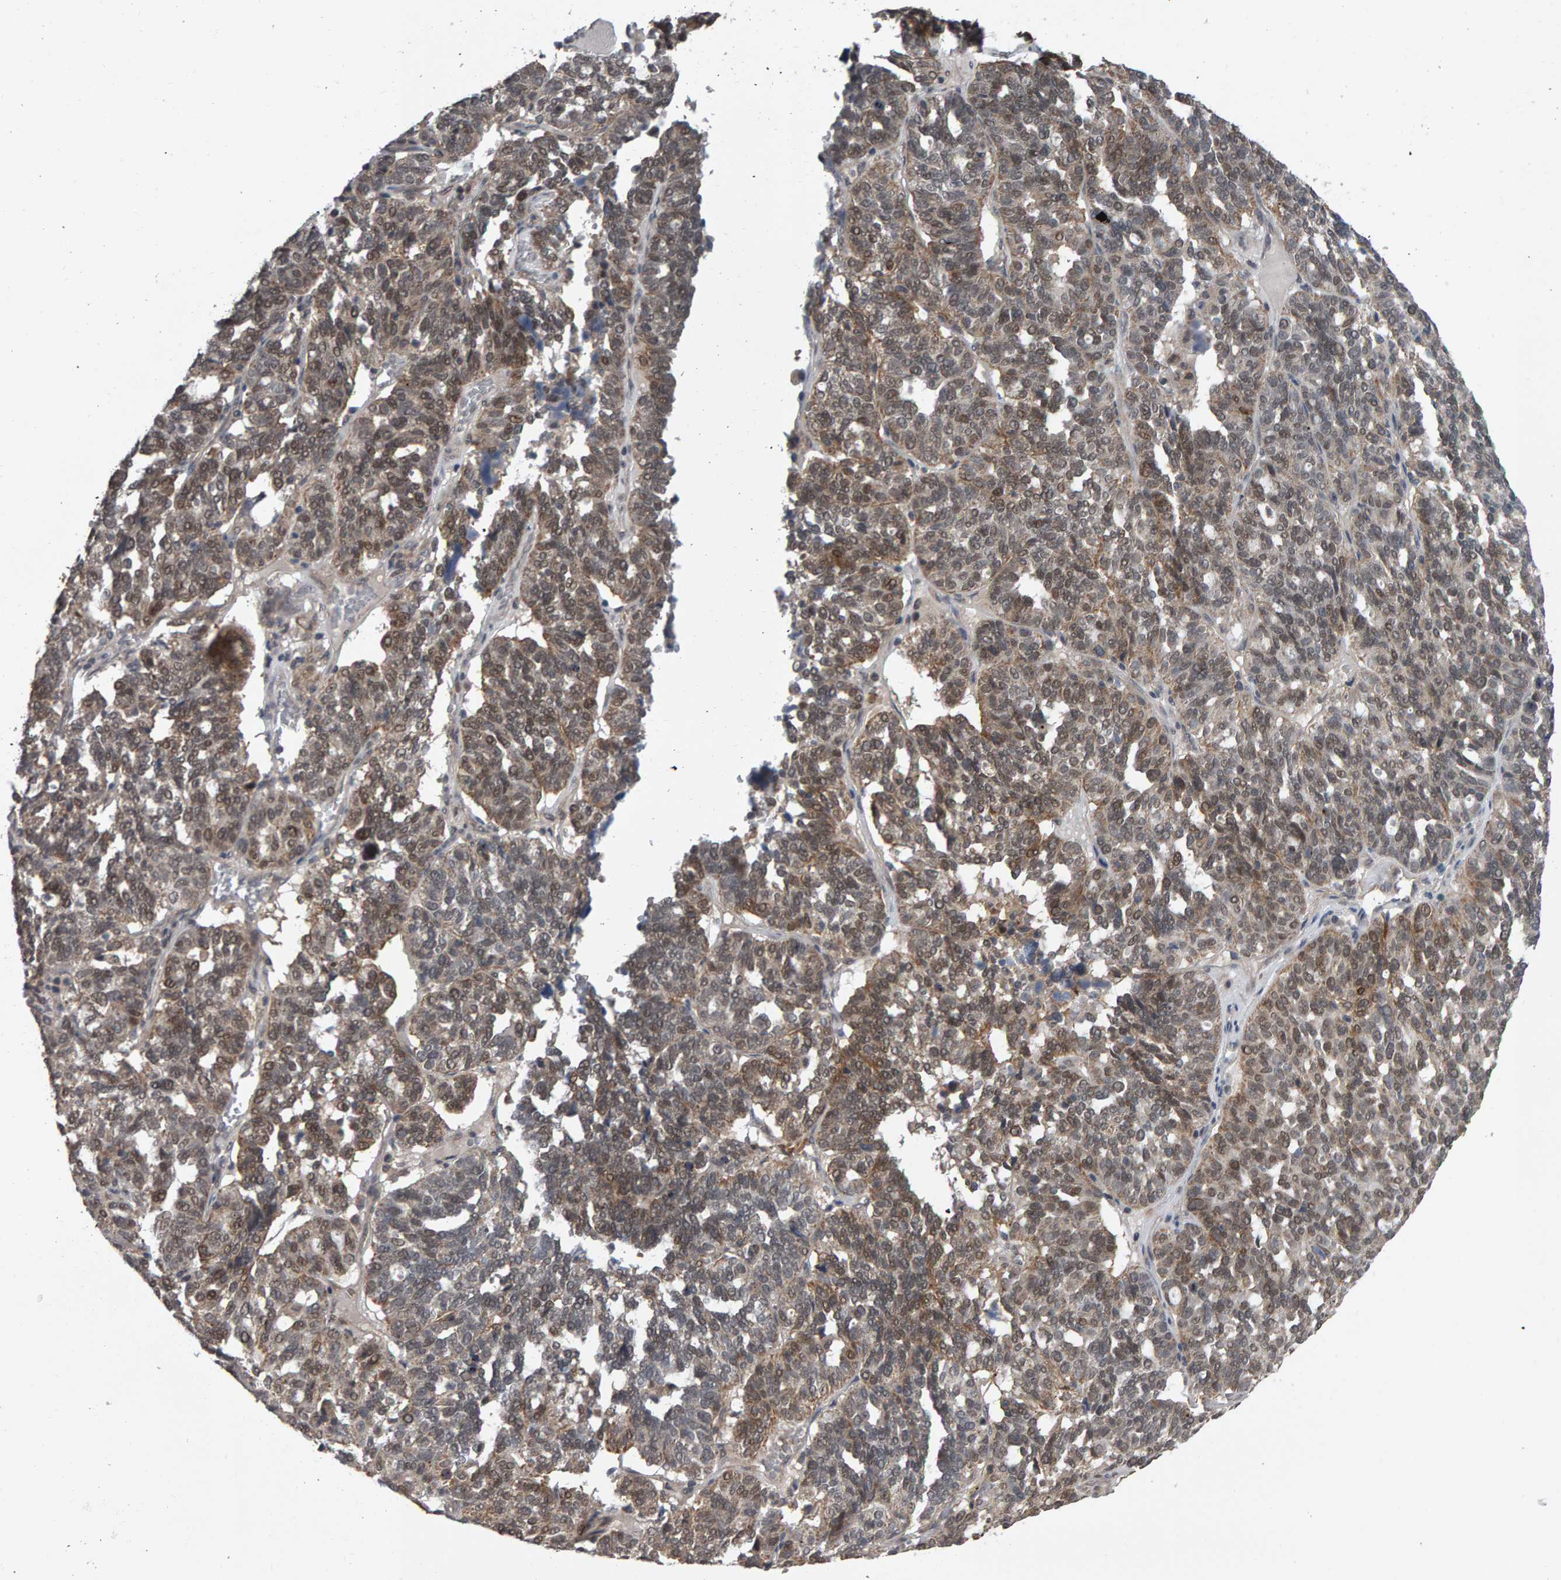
{"staining": {"intensity": "weak", "quantity": "<25%", "location": "cytoplasmic/membranous,nuclear"}, "tissue": "ovarian cancer", "cell_type": "Tumor cells", "image_type": "cancer", "snomed": [{"axis": "morphology", "description": "Cystadenocarcinoma, serous, NOS"}, {"axis": "topography", "description": "Ovary"}], "caption": "Ovarian cancer (serous cystadenocarcinoma) was stained to show a protein in brown. There is no significant staining in tumor cells.", "gene": "COASY", "patient": {"sex": "female", "age": 59}}